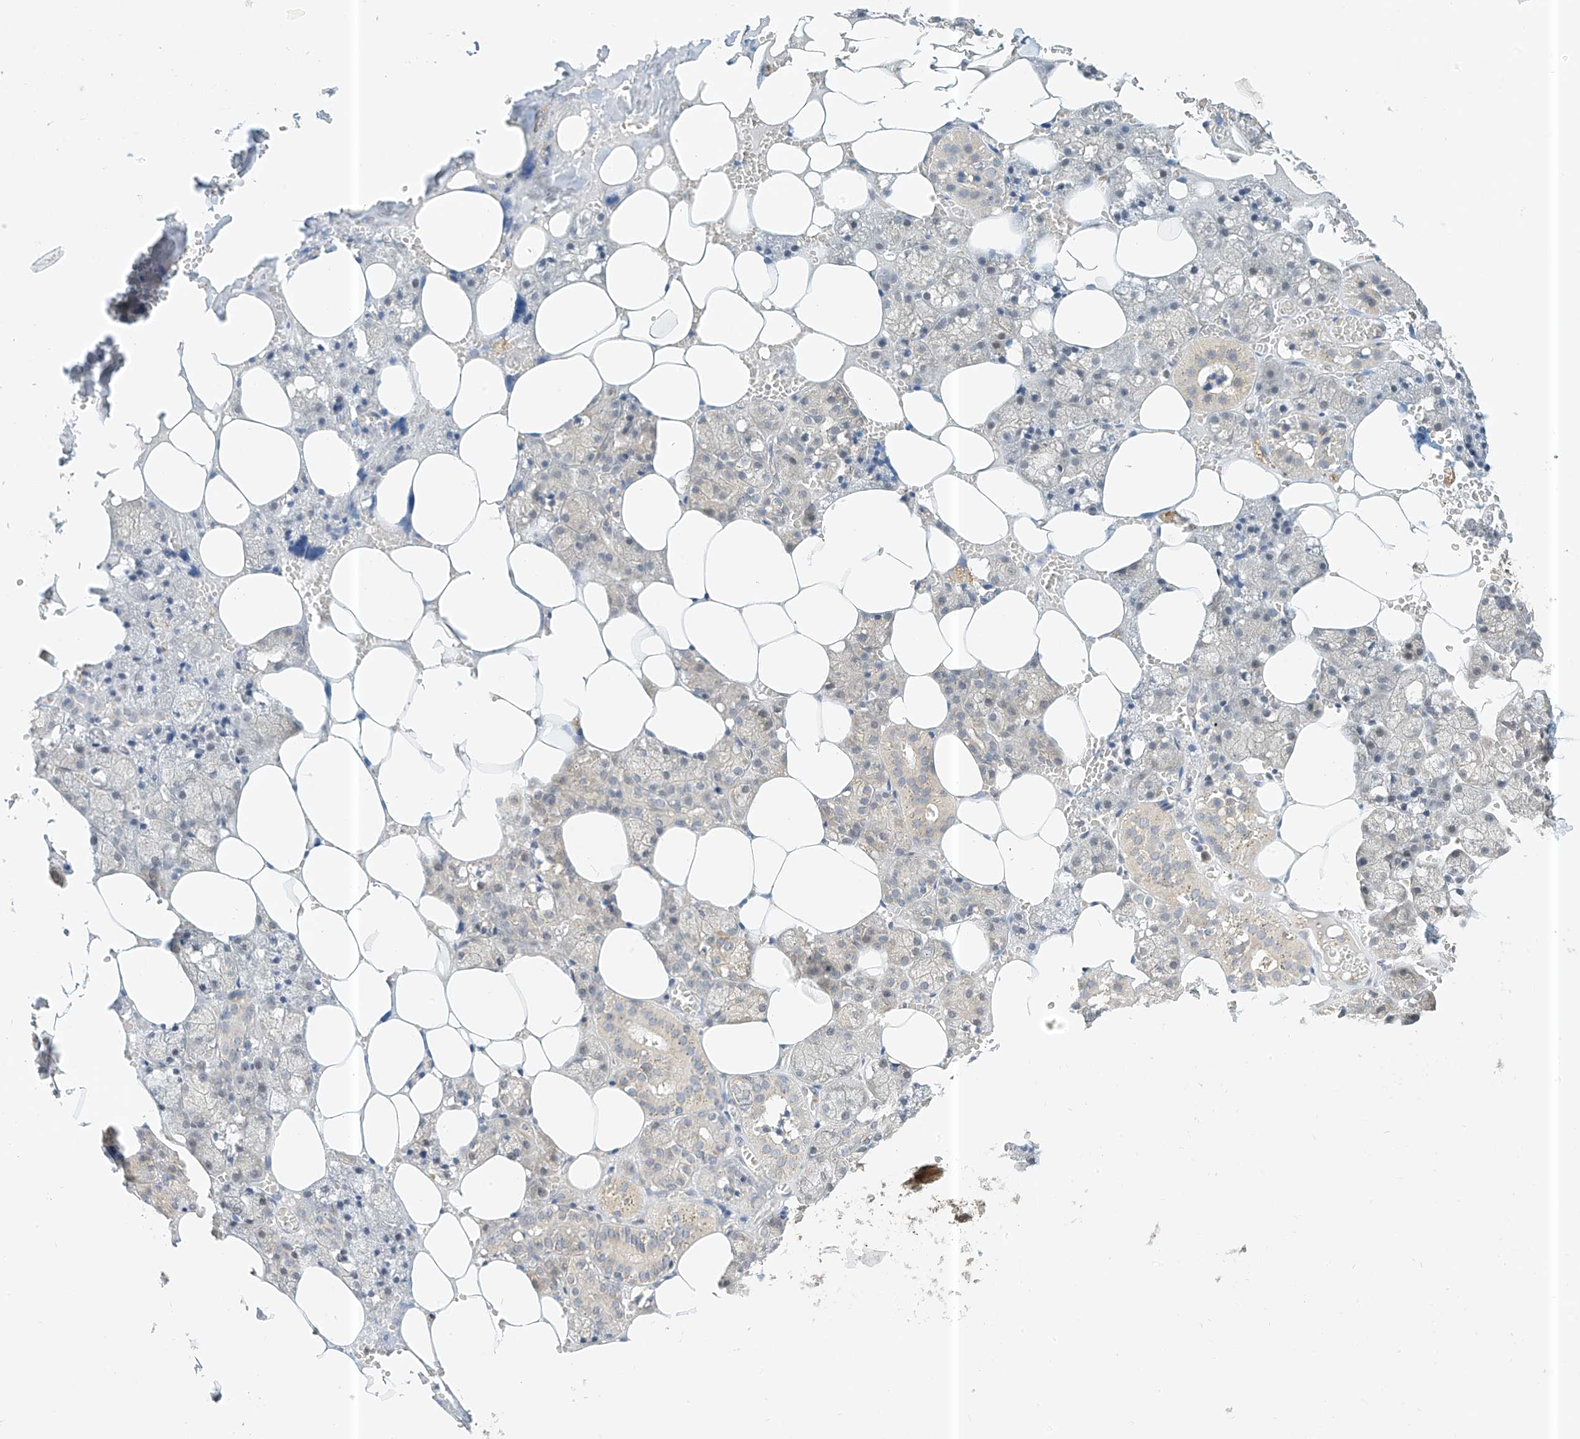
{"staining": {"intensity": "weak", "quantity": "25%-75%", "location": "cytoplasmic/membranous"}, "tissue": "salivary gland", "cell_type": "Glandular cells", "image_type": "normal", "snomed": [{"axis": "morphology", "description": "Normal tissue, NOS"}, {"axis": "topography", "description": "Salivary gland"}], "caption": "The immunohistochemical stain shows weak cytoplasmic/membranous staining in glandular cells of normal salivary gland. (DAB IHC, brown staining for protein, blue staining for nuclei).", "gene": "PPA2", "patient": {"sex": "male", "age": 62}}